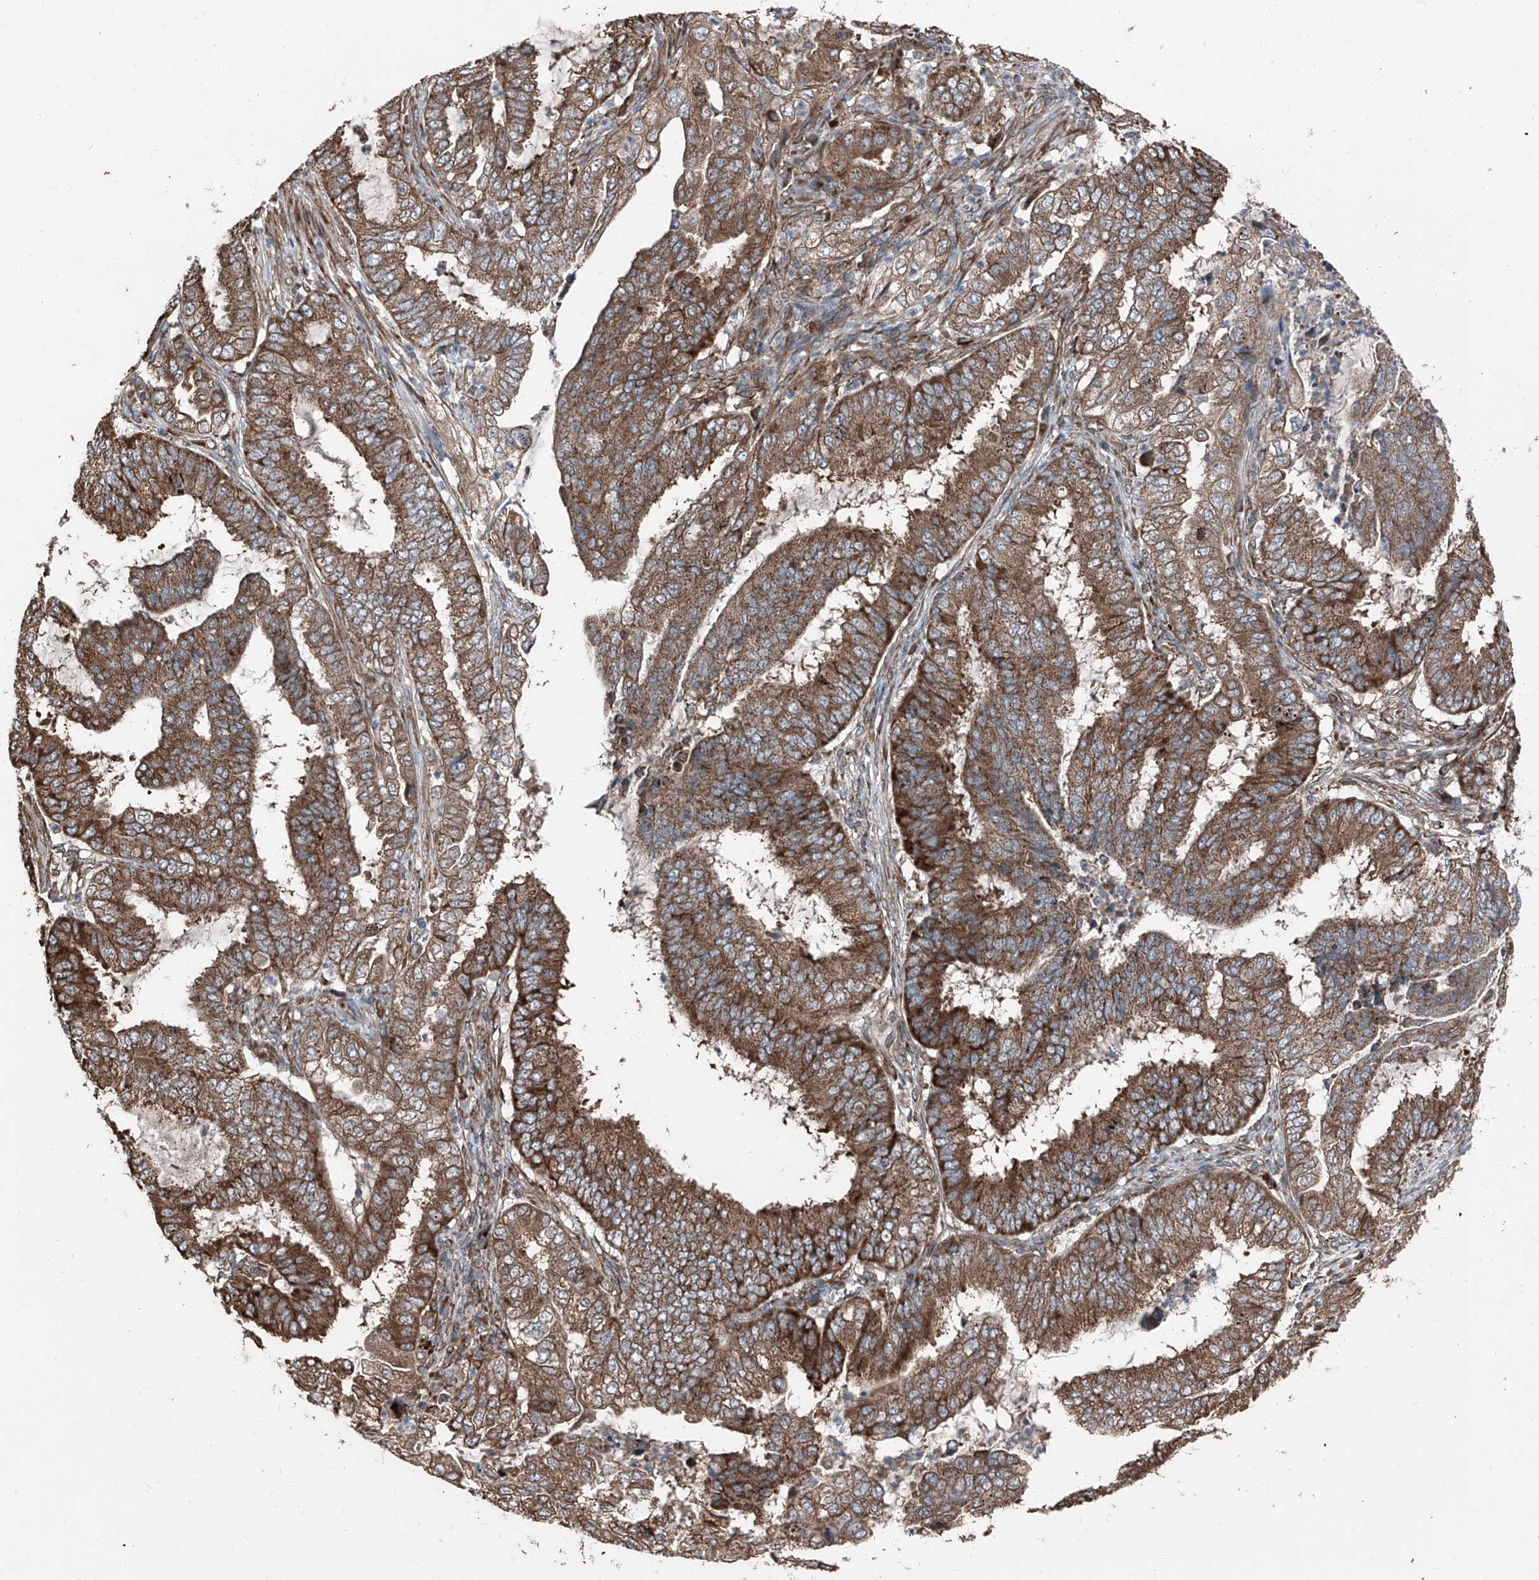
{"staining": {"intensity": "moderate", "quantity": ">75%", "location": "cytoplasmic/membranous"}, "tissue": "endometrial cancer", "cell_type": "Tumor cells", "image_type": "cancer", "snomed": [{"axis": "morphology", "description": "Adenocarcinoma, NOS"}, {"axis": "topography", "description": "Endometrium"}], "caption": "A photomicrograph of human endometrial cancer (adenocarcinoma) stained for a protein reveals moderate cytoplasmic/membranous brown staining in tumor cells. (DAB (3,3'-diaminobenzidine) IHC with brightfield microscopy, high magnification).", "gene": "LIMK1", "patient": {"sex": "female", "age": 51}}